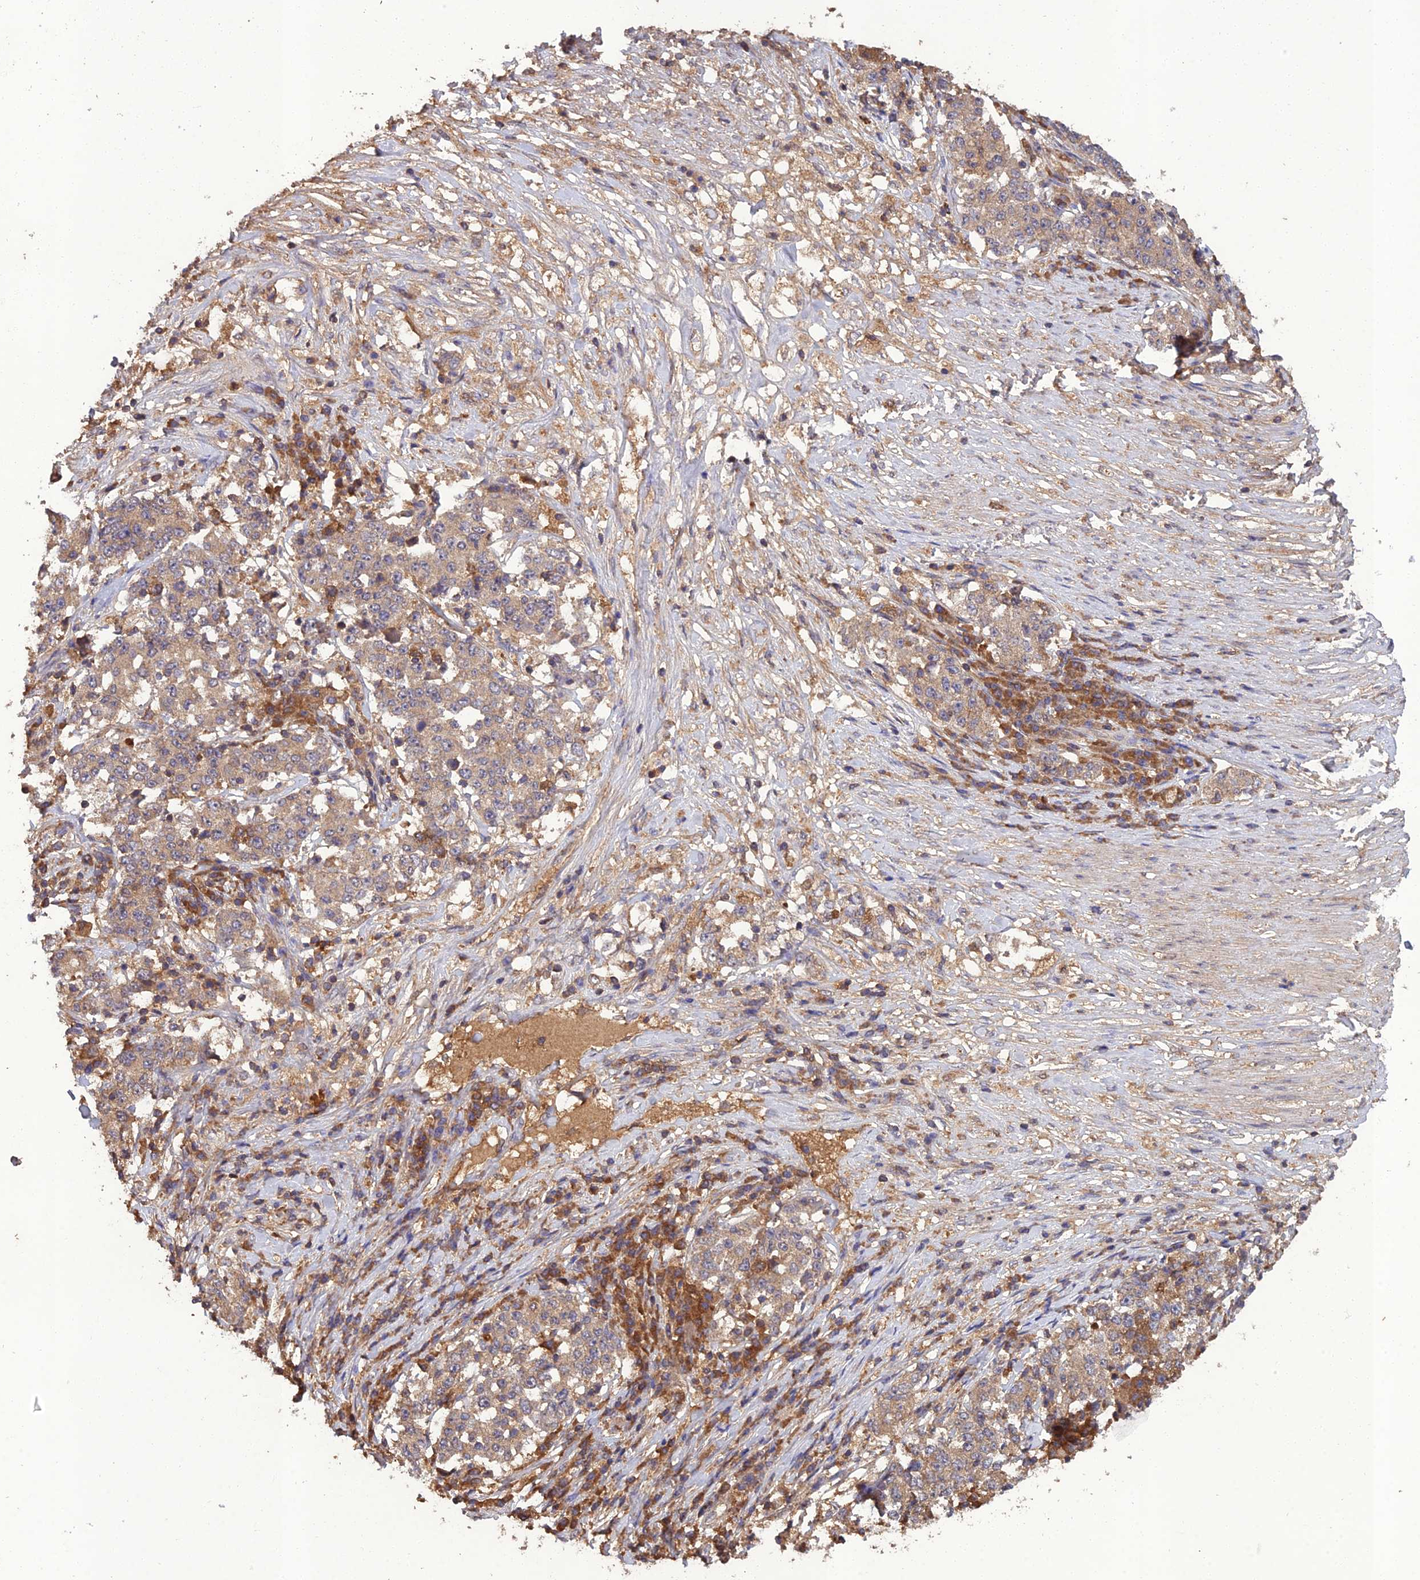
{"staining": {"intensity": "weak", "quantity": "25%-75%", "location": "cytoplasmic/membranous"}, "tissue": "stomach cancer", "cell_type": "Tumor cells", "image_type": "cancer", "snomed": [{"axis": "morphology", "description": "Adenocarcinoma, NOS"}, {"axis": "topography", "description": "Stomach"}], "caption": "Protein expression analysis of human adenocarcinoma (stomach) reveals weak cytoplasmic/membranous staining in approximately 25%-75% of tumor cells.", "gene": "TMEM258", "patient": {"sex": "male", "age": 59}}